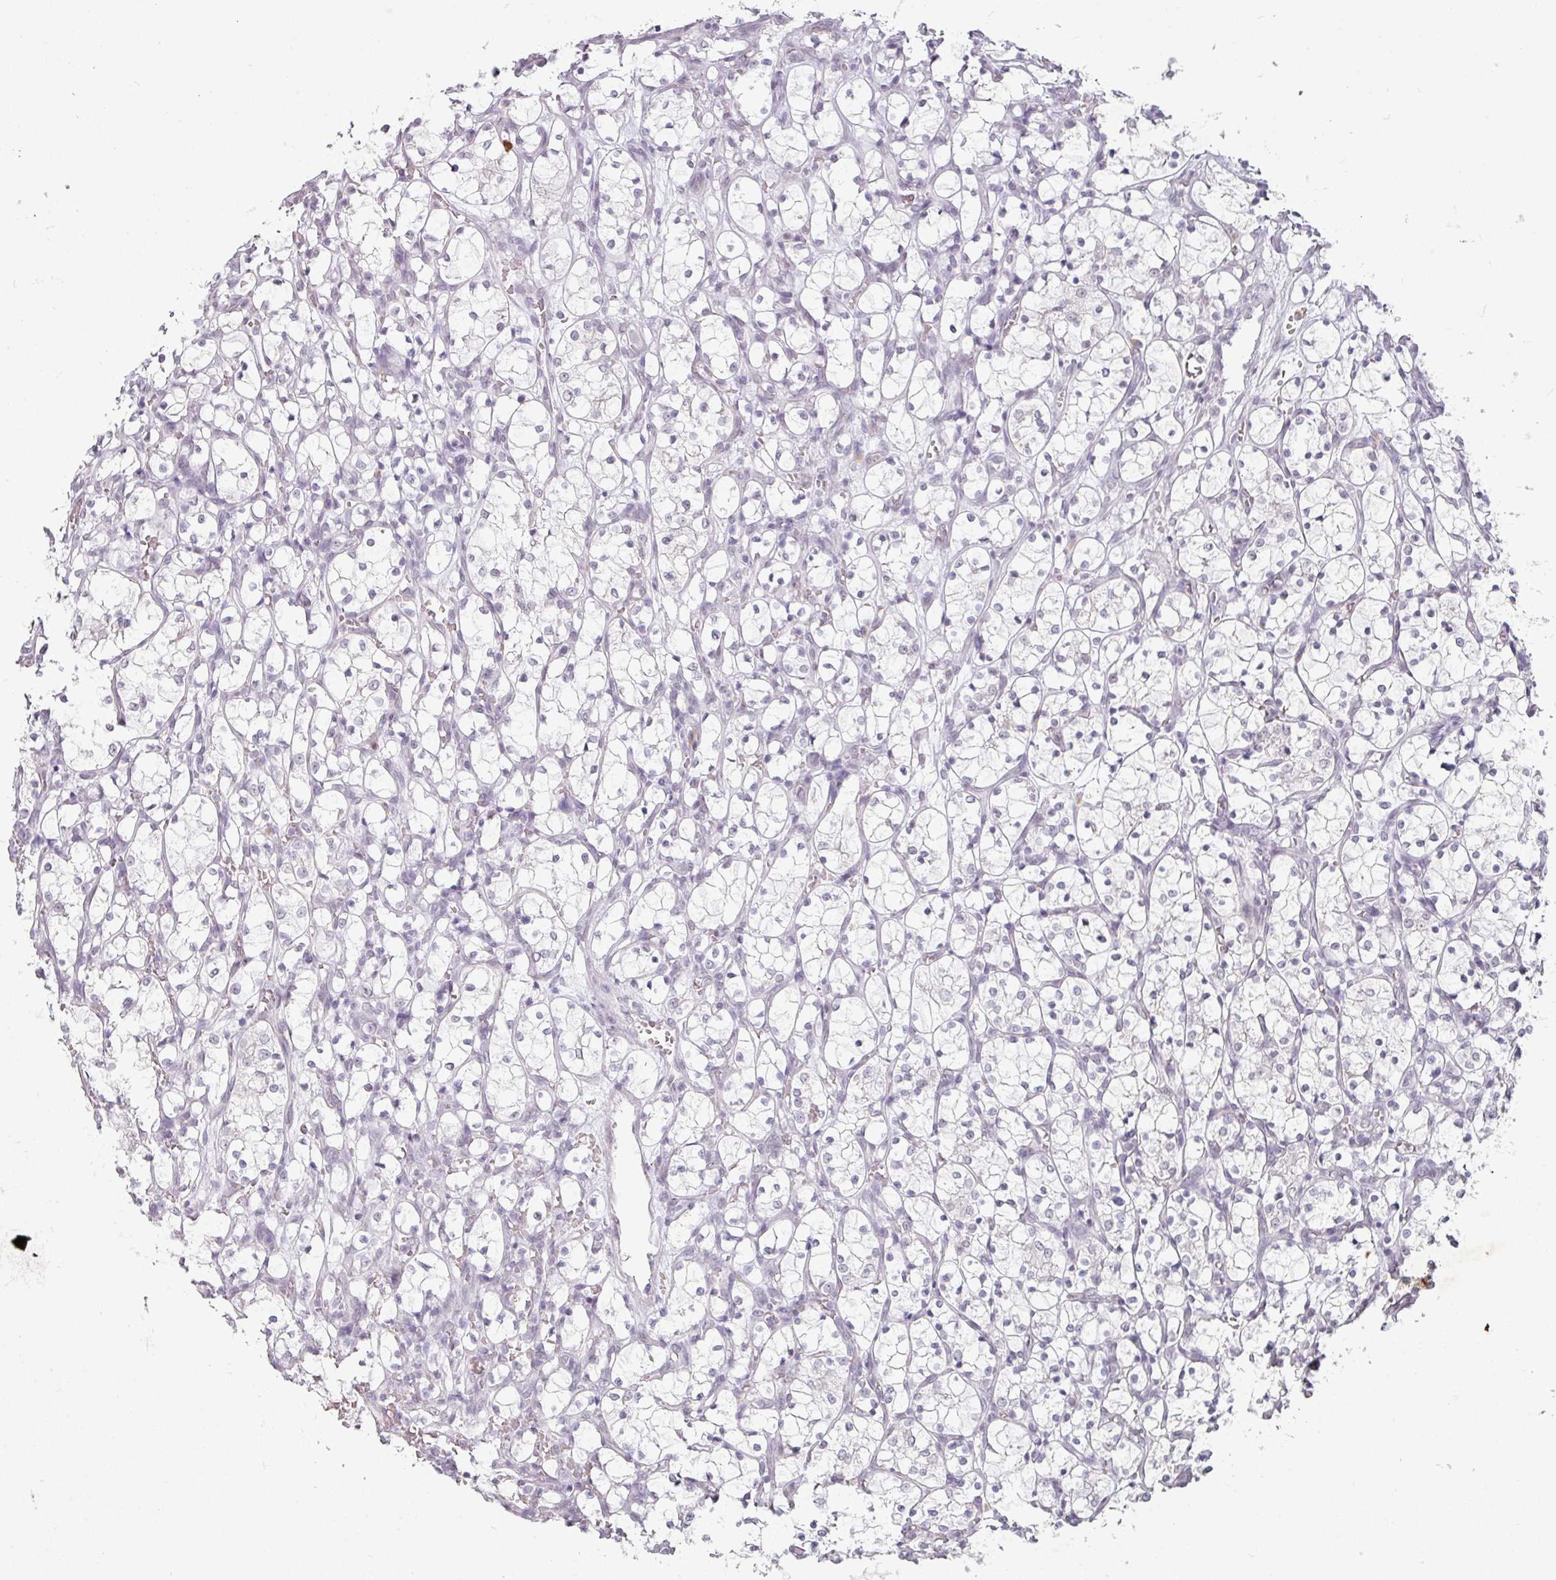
{"staining": {"intensity": "negative", "quantity": "none", "location": "none"}, "tissue": "renal cancer", "cell_type": "Tumor cells", "image_type": "cancer", "snomed": [{"axis": "morphology", "description": "Adenocarcinoma, NOS"}, {"axis": "topography", "description": "Kidney"}], "caption": "Renal cancer (adenocarcinoma) stained for a protein using immunohistochemistry reveals no positivity tumor cells.", "gene": "SPRR1A", "patient": {"sex": "female", "age": 69}}